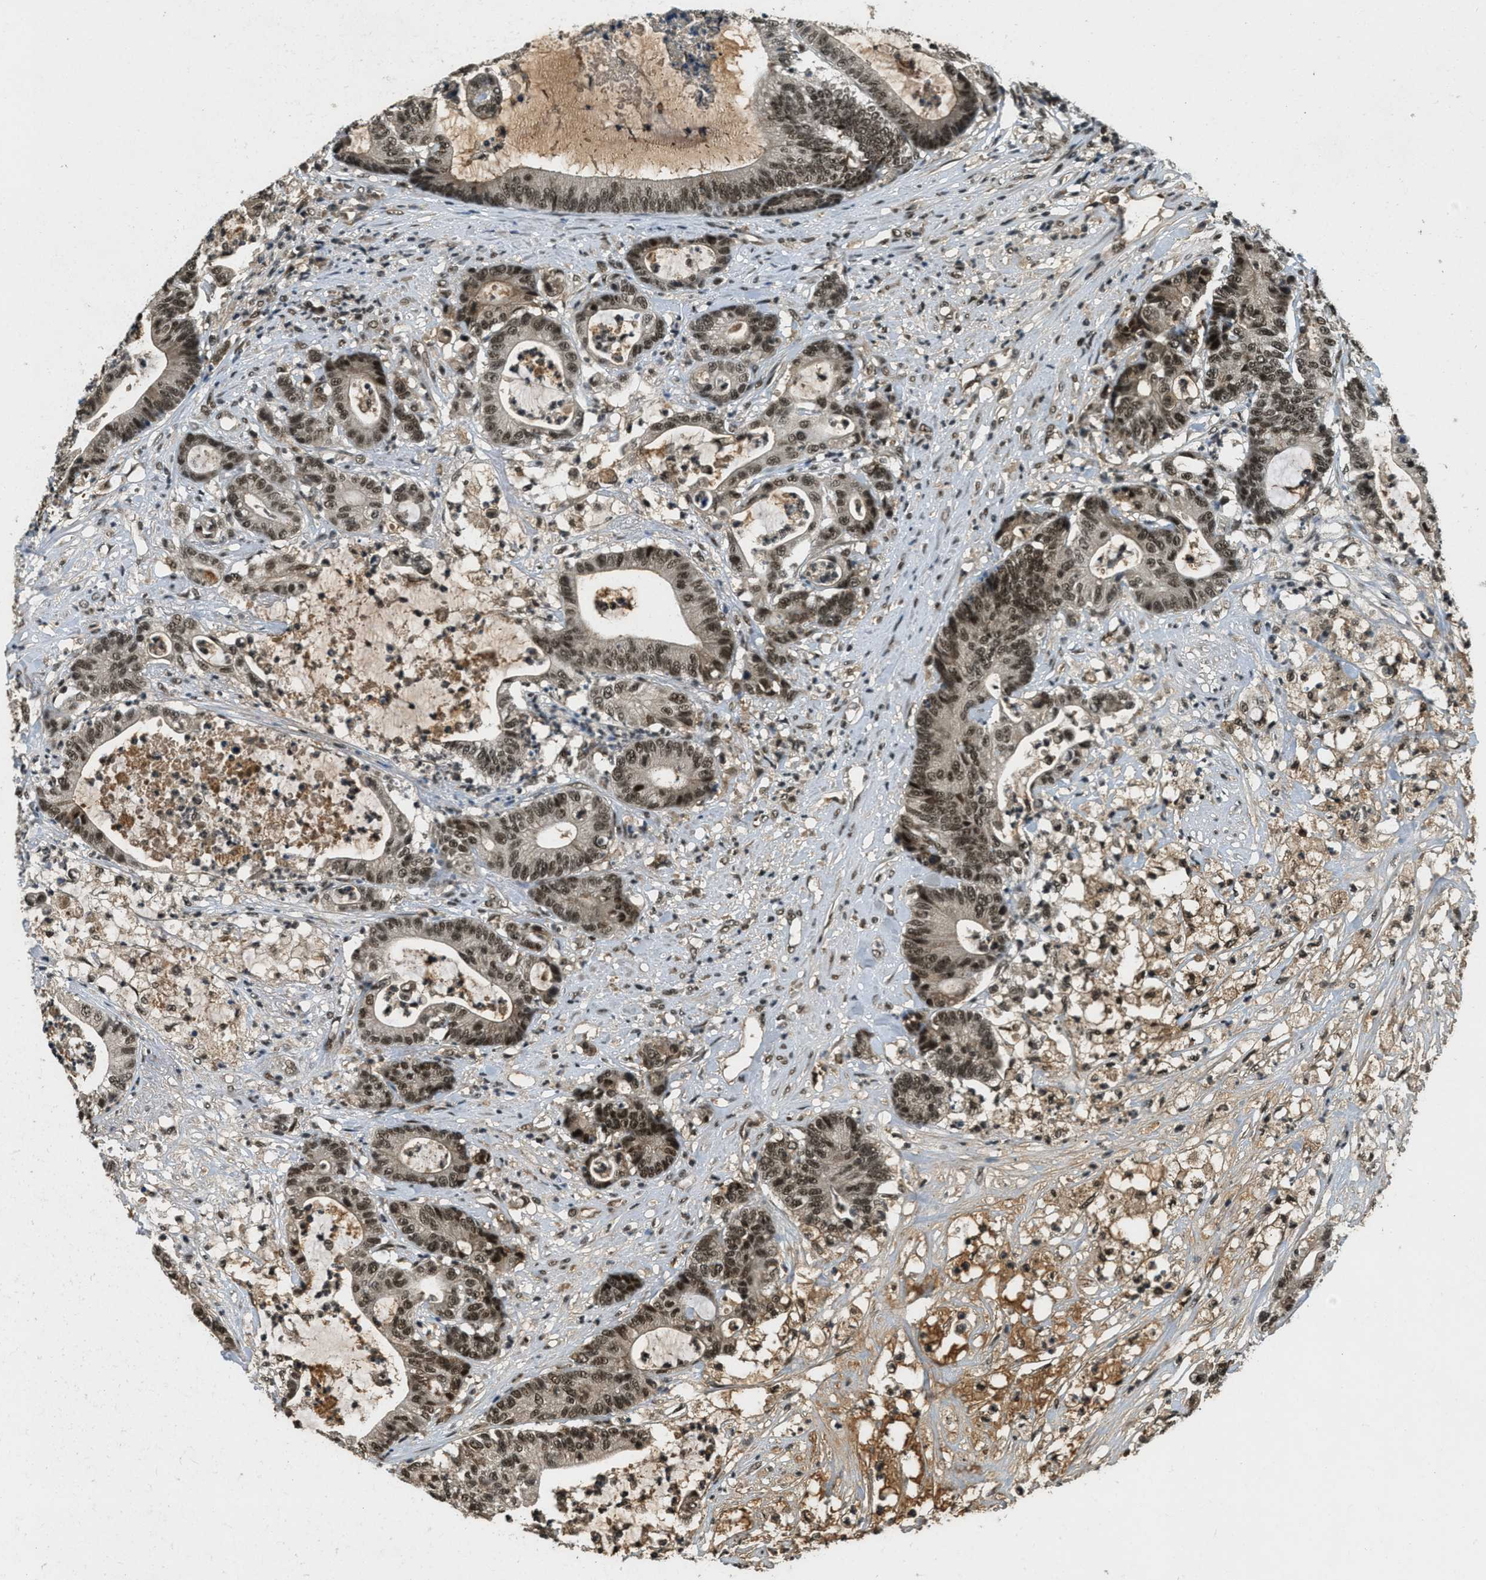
{"staining": {"intensity": "strong", "quantity": ">75%", "location": "nuclear"}, "tissue": "colorectal cancer", "cell_type": "Tumor cells", "image_type": "cancer", "snomed": [{"axis": "morphology", "description": "Adenocarcinoma, NOS"}, {"axis": "topography", "description": "Colon"}], "caption": "Colorectal cancer (adenocarcinoma) stained with a brown dye exhibits strong nuclear positive expression in about >75% of tumor cells.", "gene": "ZNF148", "patient": {"sex": "female", "age": 84}}